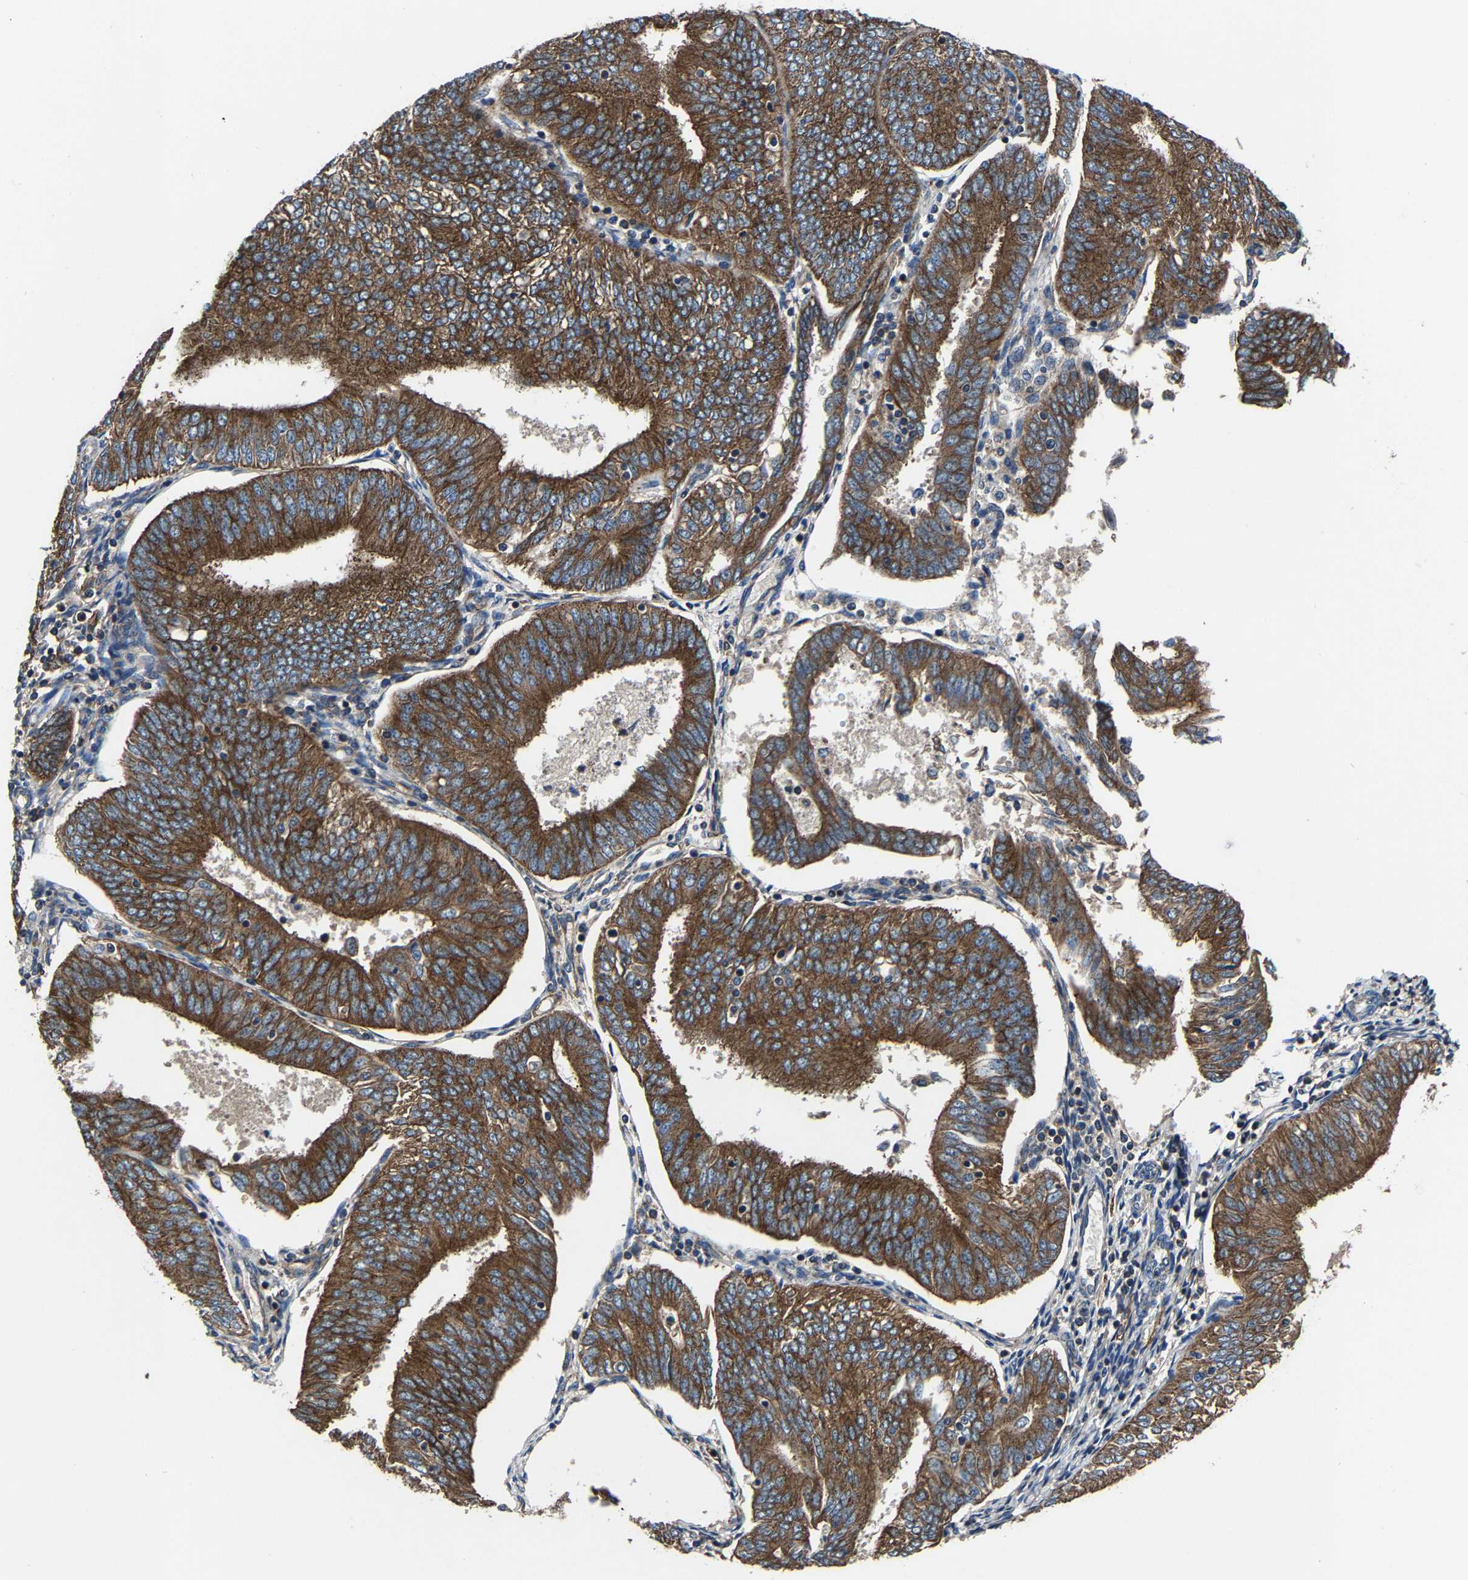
{"staining": {"intensity": "strong", "quantity": ">75%", "location": "cytoplasmic/membranous"}, "tissue": "endometrial cancer", "cell_type": "Tumor cells", "image_type": "cancer", "snomed": [{"axis": "morphology", "description": "Adenocarcinoma, NOS"}, {"axis": "topography", "description": "Endometrium"}], "caption": "Endometrial adenocarcinoma was stained to show a protein in brown. There is high levels of strong cytoplasmic/membranous expression in about >75% of tumor cells.", "gene": "KIAA1958", "patient": {"sex": "female", "age": 58}}